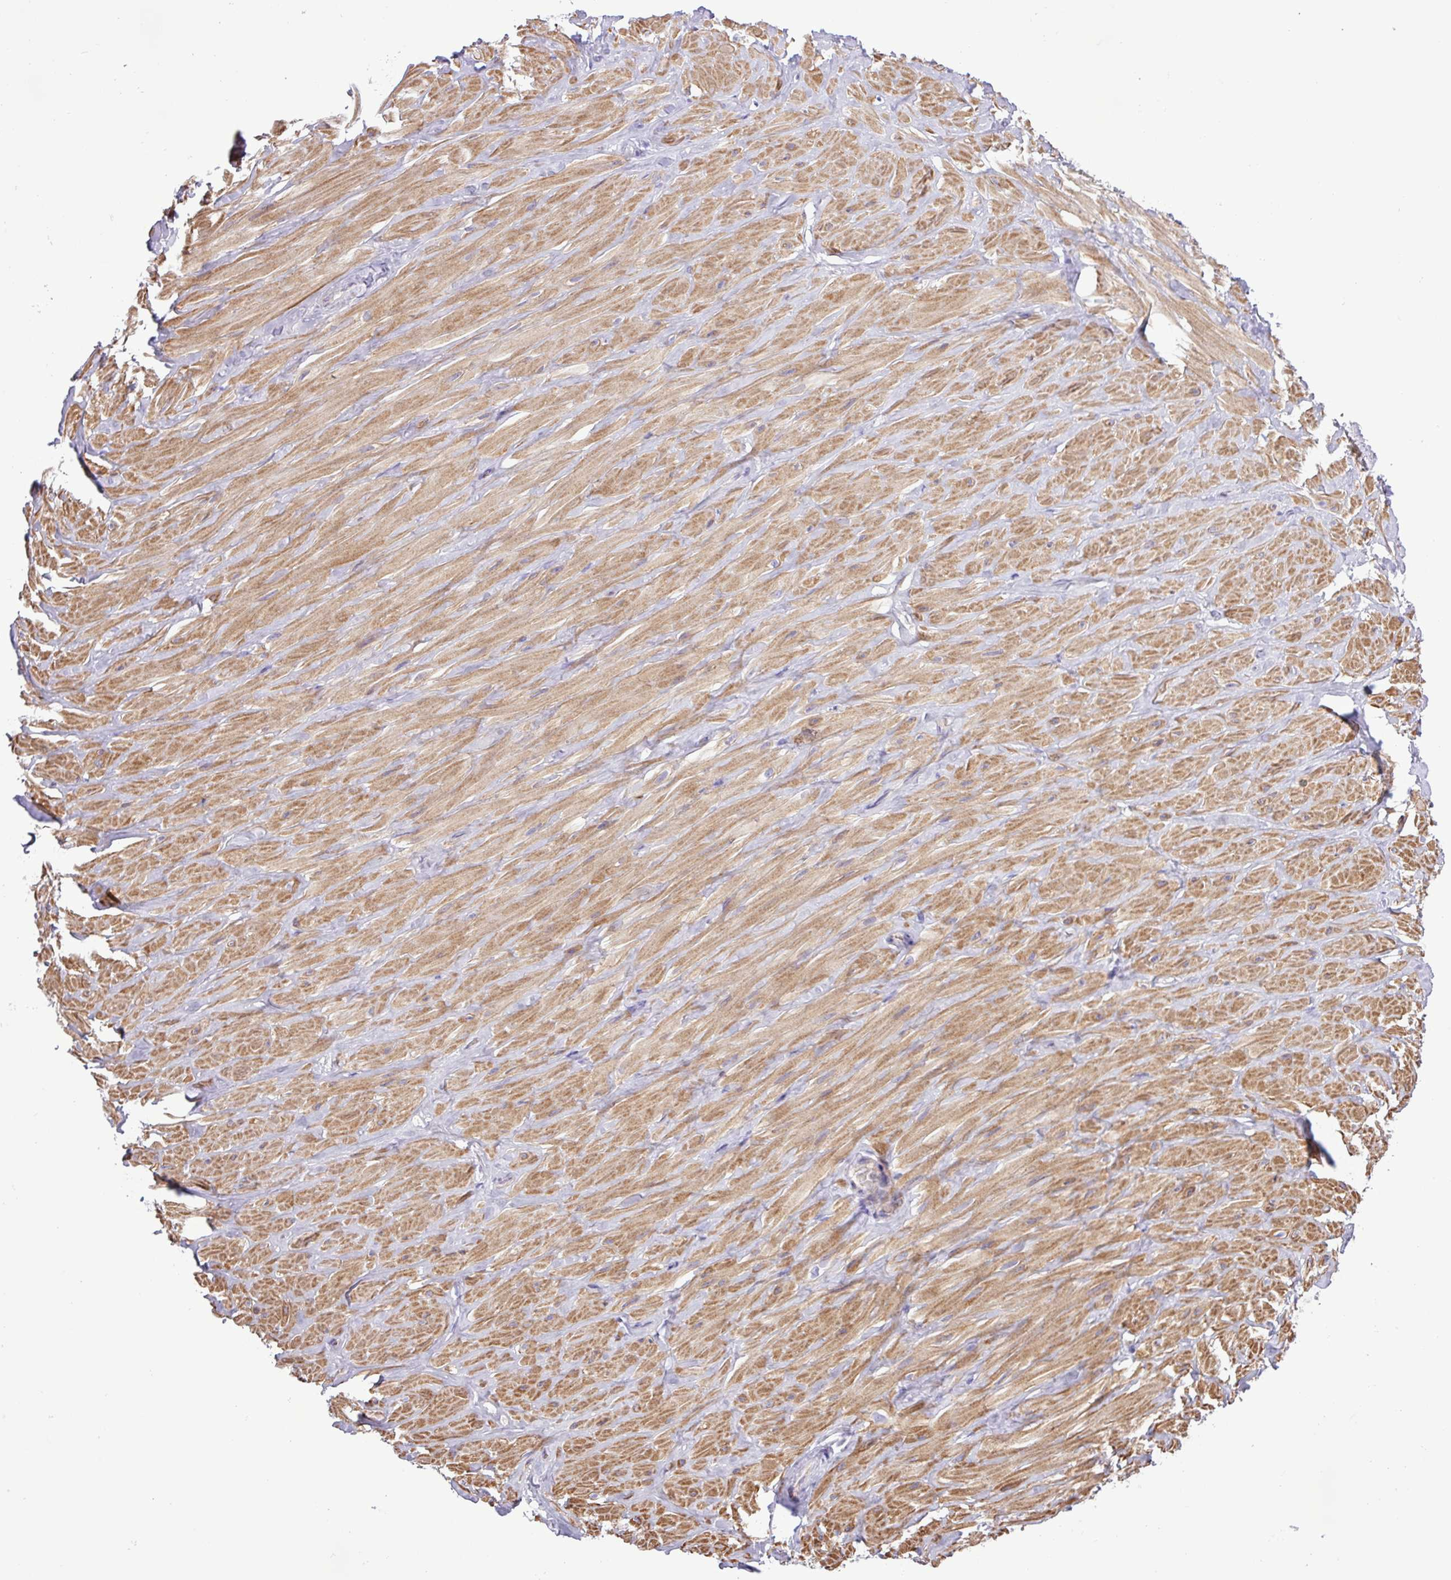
{"staining": {"intensity": "negative", "quantity": "none", "location": "none"}, "tissue": "adipose tissue", "cell_type": "Adipocytes", "image_type": "normal", "snomed": [{"axis": "morphology", "description": "Normal tissue, NOS"}, {"axis": "topography", "description": "Soft tissue"}, {"axis": "topography", "description": "Vascular tissue"}], "caption": "Immunohistochemistry histopathology image of benign adipose tissue stained for a protein (brown), which demonstrates no expression in adipocytes. Brightfield microscopy of immunohistochemistry stained with DAB (3,3'-diaminobenzidine) (brown) and hematoxylin (blue), captured at high magnification.", "gene": "C11orf91", "patient": {"sex": "male", "age": 41}}